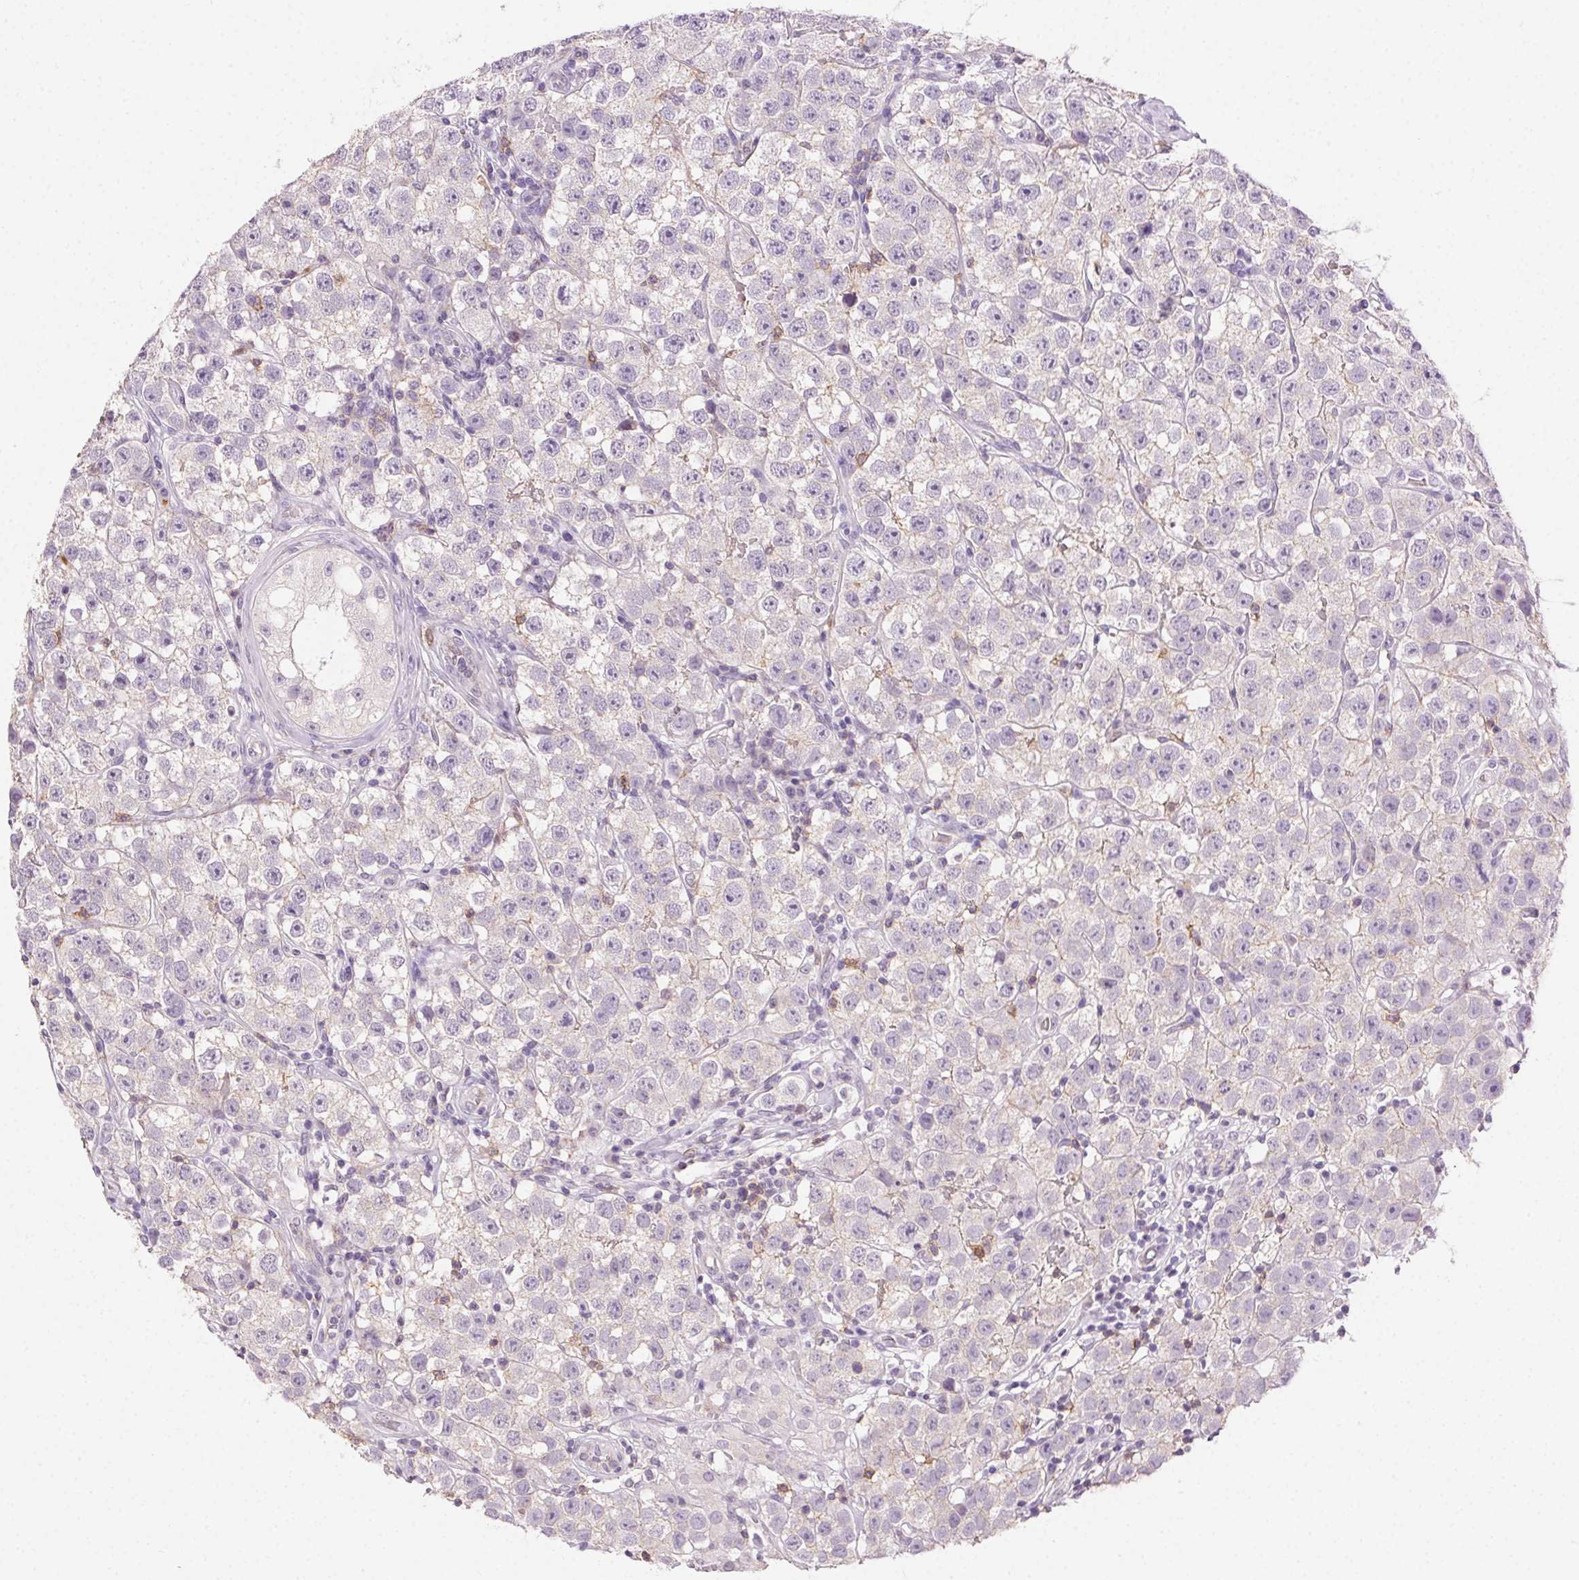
{"staining": {"intensity": "negative", "quantity": "none", "location": "none"}, "tissue": "testis cancer", "cell_type": "Tumor cells", "image_type": "cancer", "snomed": [{"axis": "morphology", "description": "Seminoma, NOS"}, {"axis": "topography", "description": "Testis"}], "caption": "Image shows no significant protein positivity in tumor cells of testis cancer.", "gene": "AKAP5", "patient": {"sex": "male", "age": 34}}